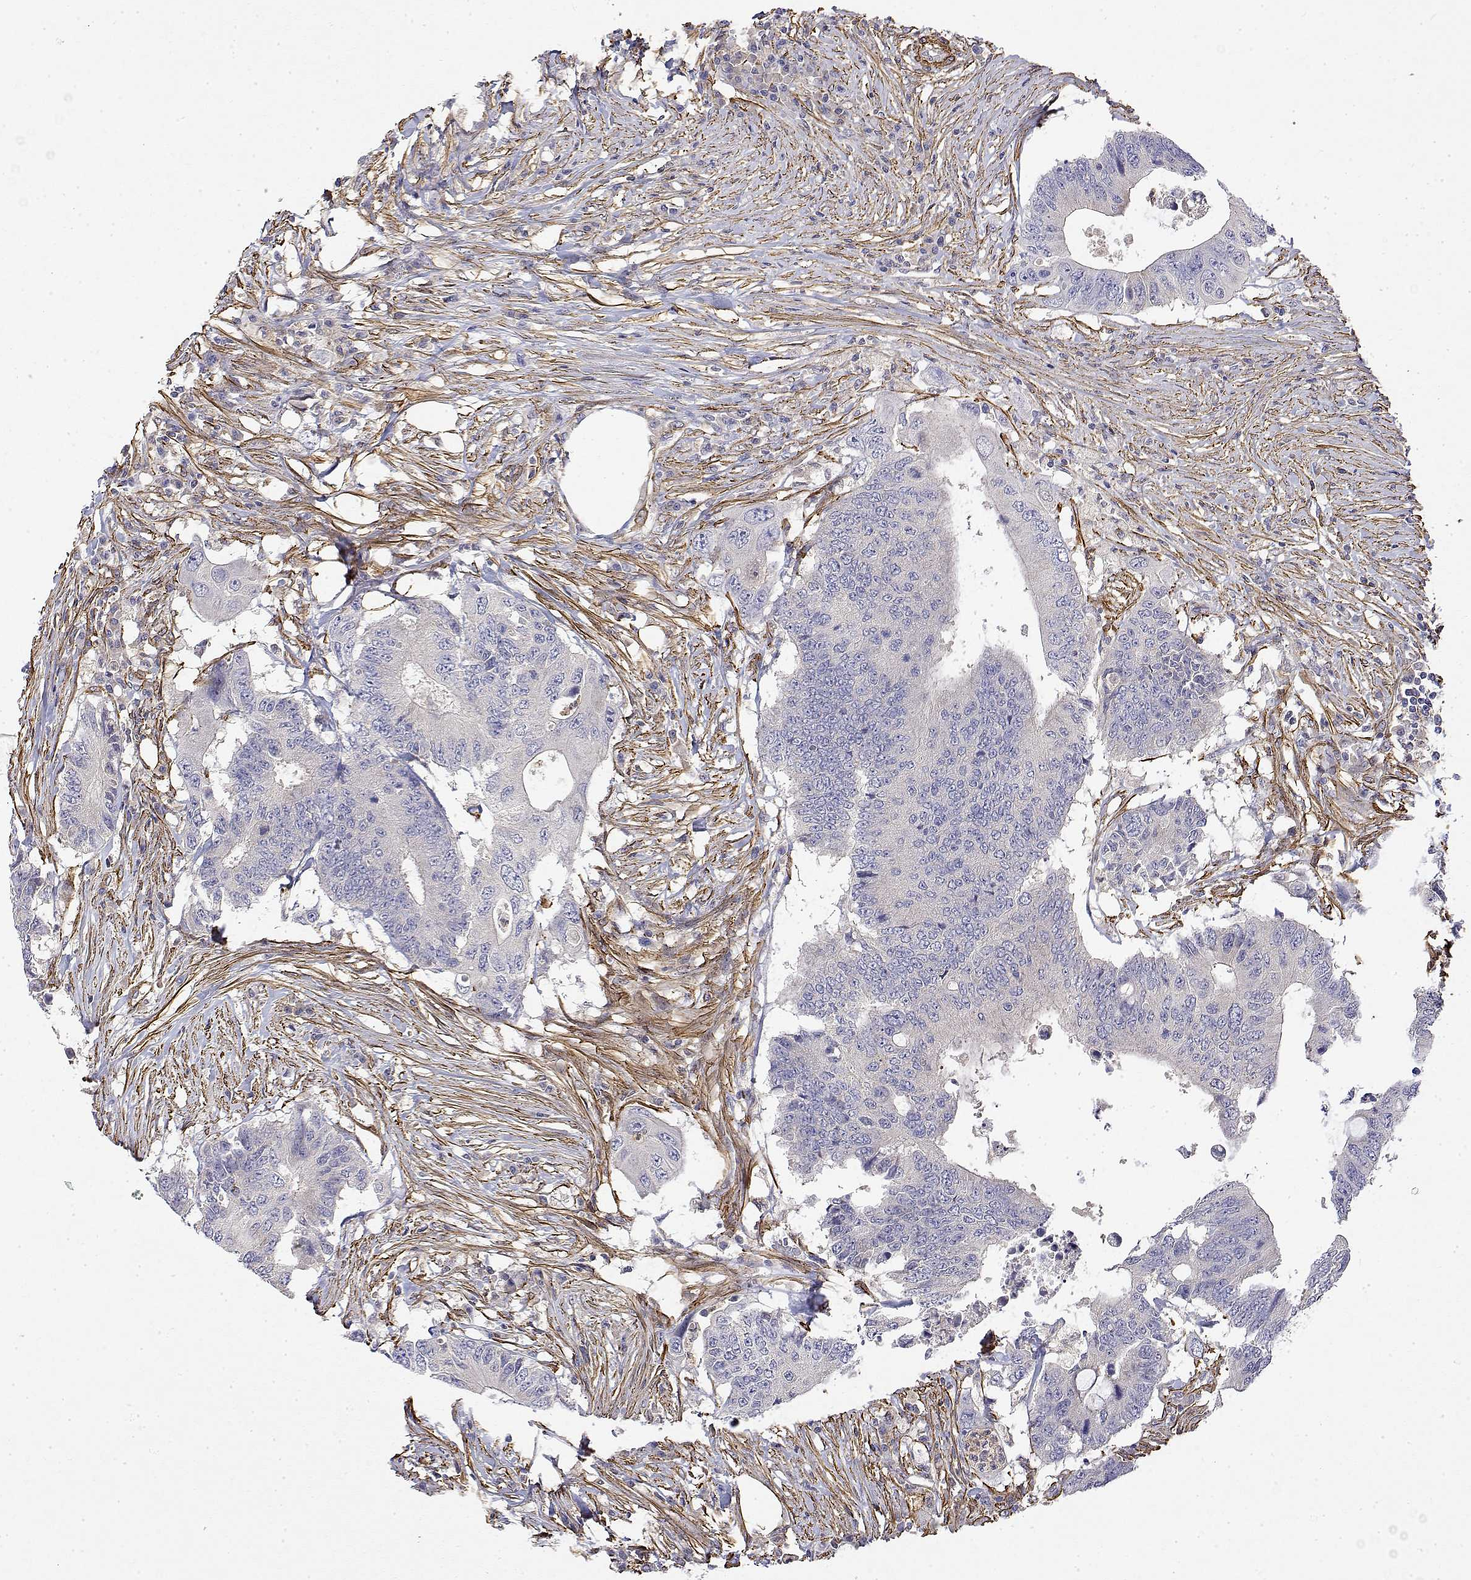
{"staining": {"intensity": "negative", "quantity": "none", "location": "none"}, "tissue": "colorectal cancer", "cell_type": "Tumor cells", "image_type": "cancer", "snomed": [{"axis": "morphology", "description": "Adenocarcinoma, NOS"}, {"axis": "topography", "description": "Colon"}], "caption": "Immunohistochemical staining of adenocarcinoma (colorectal) displays no significant staining in tumor cells. (Stains: DAB immunohistochemistry (IHC) with hematoxylin counter stain, Microscopy: brightfield microscopy at high magnification).", "gene": "SOWAHD", "patient": {"sex": "male", "age": 71}}